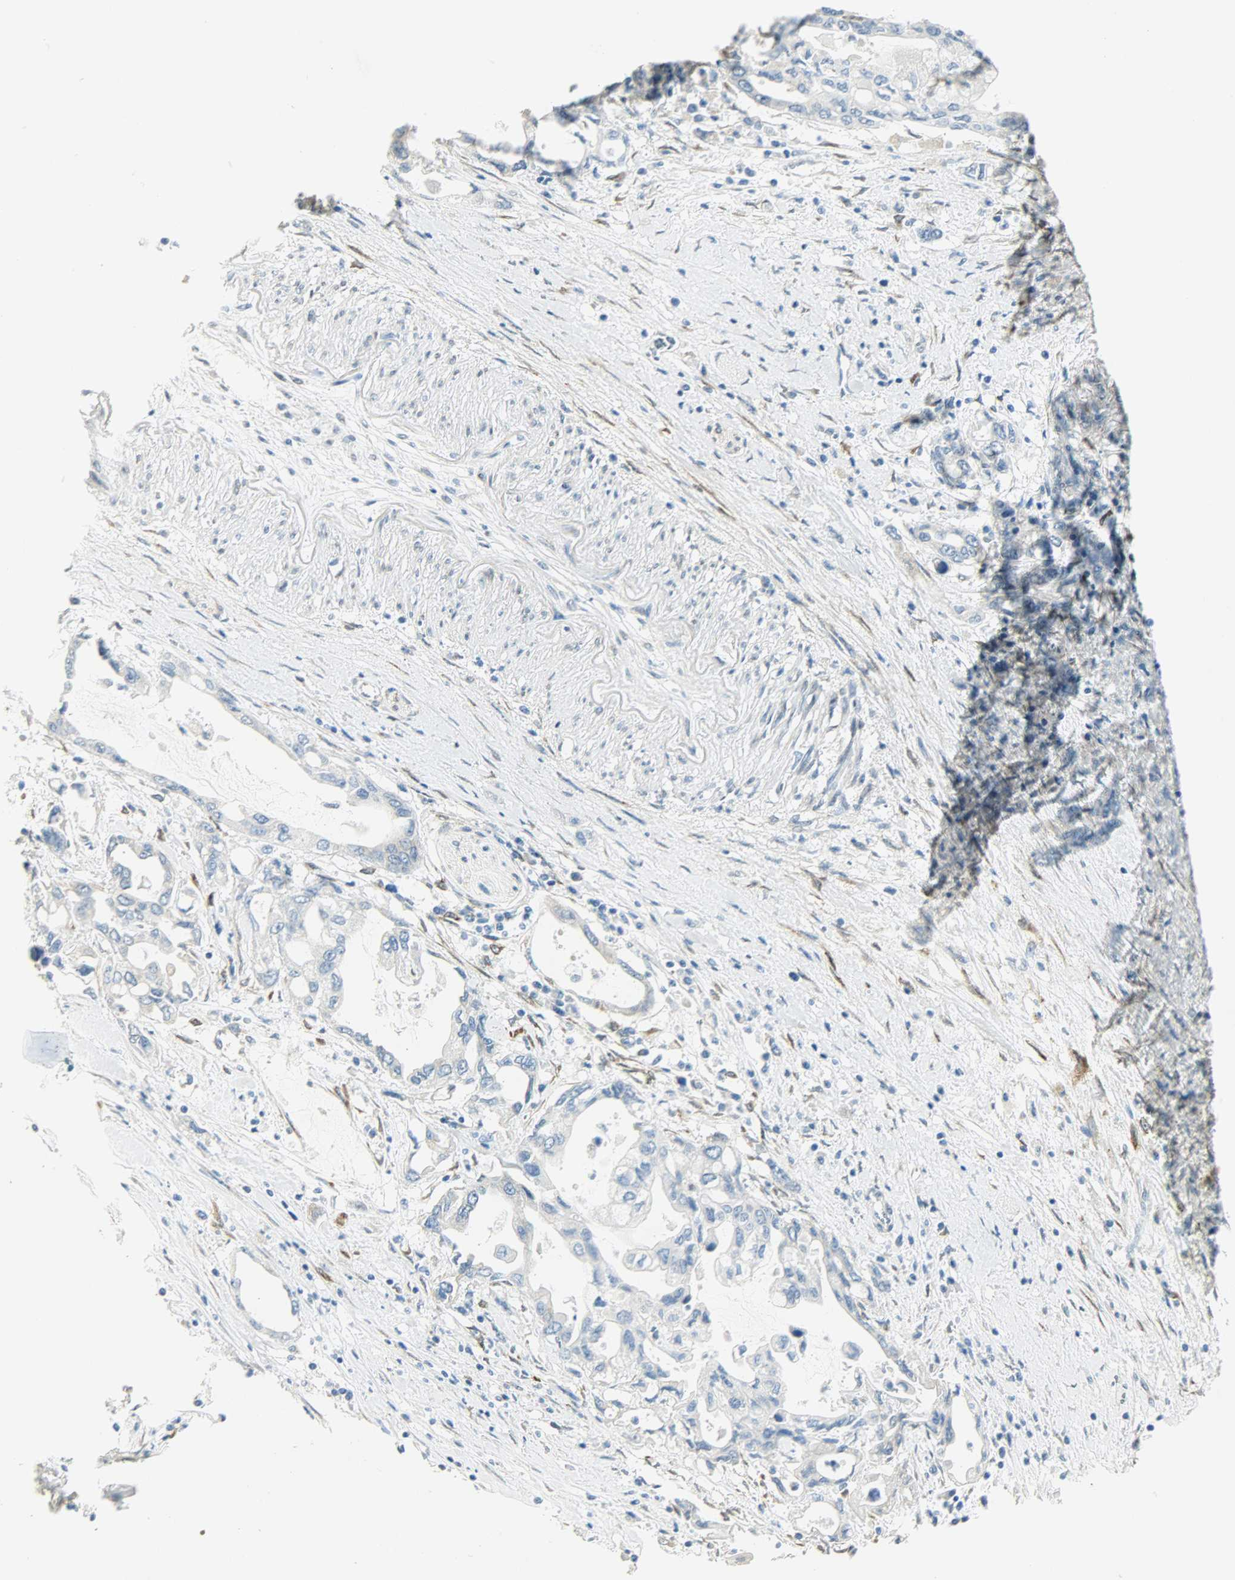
{"staining": {"intensity": "negative", "quantity": "none", "location": "none"}, "tissue": "pancreatic cancer", "cell_type": "Tumor cells", "image_type": "cancer", "snomed": [{"axis": "morphology", "description": "Adenocarcinoma, NOS"}, {"axis": "topography", "description": "Pancreas"}], "caption": "An image of pancreatic adenocarcinoma stained for a protein demonstrates no brown staining in tumor cells. (DAB (3,3'-diaminobenzidine) immunohistochemistry, high magnification).", "gene": "PKD2", "patient": {"sex": "female", "age": 57}}